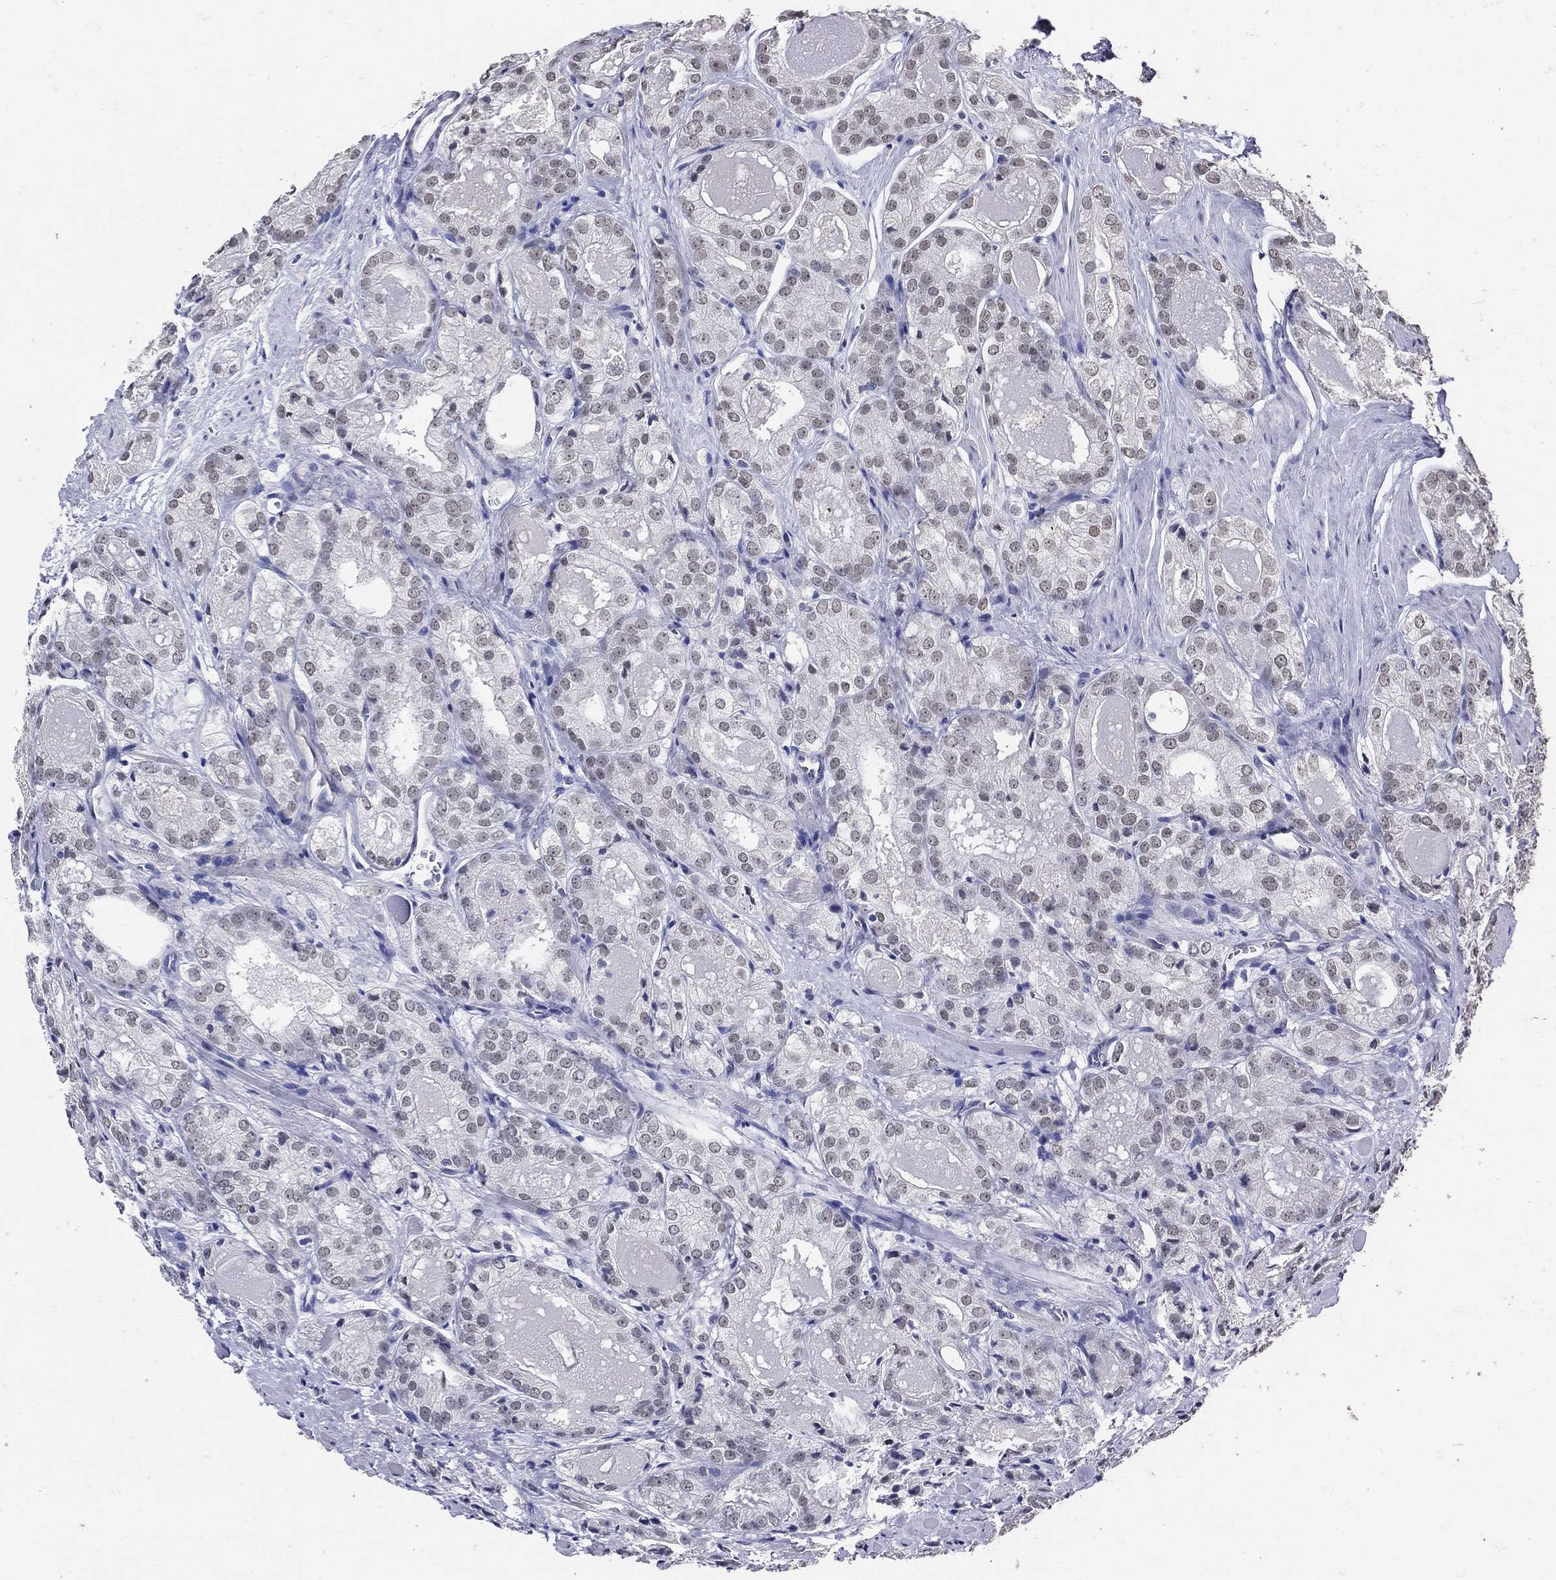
{"staining": {"intensity": "negative", "quantity": "none", "location": "none"}, "tissue": "prostate cancer", "cell_type": "Tumor cells", "image_type": "cancer", "snomed": [{"axis": "morphology", "description": "Adenocarcinoma, NOS"}, {"axis": "morphology", "description": "Adenocarcinoma, High grade"}, {"axis": "topography", "description": "Prostate"}], "caption": "This histopathology image is of prostate cancer (adenocarcinoma (high-grade)) stained with IHC to label a protein in brown with the nuclei are counter-stained blue. There is no positivity in tumor cells.", "gene": "KCNN3", "patient": {"sex": "male", "age": 70}}